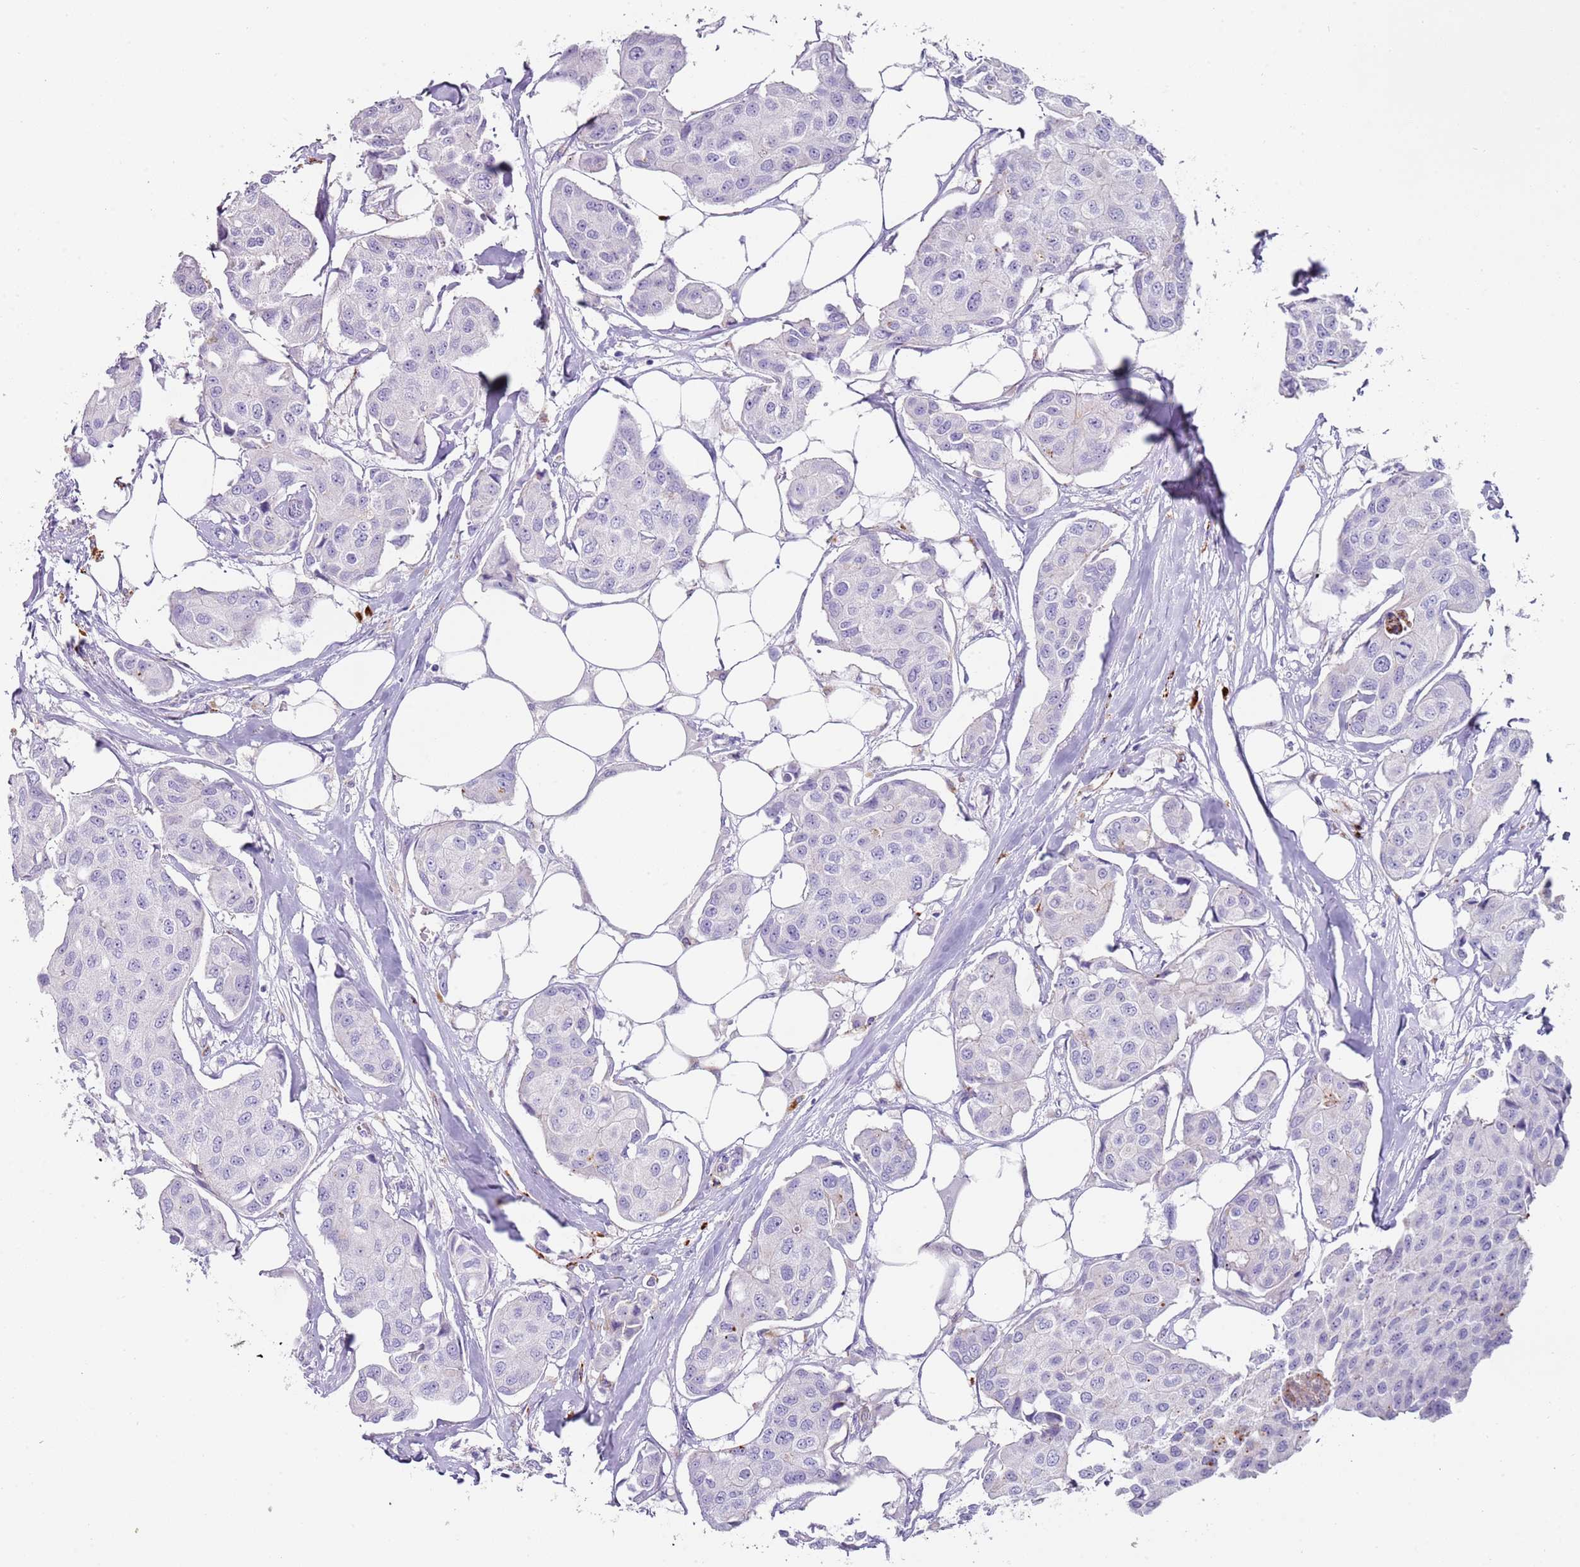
{"staining": {"intensity": "negative", "quantity": "none", "location": "none"}, "tissue": "breast cancer", "cell_type": "Tumor cells", "image_type": "cancer", "snomed": [{"axis": "morphology", "description": "Duct carcinoma"}, {"axis": "topography", "description": "Breast"}, {"axis": "topography", "description": "Lymph node"}], "caption": "Breast invasive ductal carcinoma stained for a protein using immunohistochemistry demonstrates no staining tumor cells.", "gene": "LRRN3", "patient": {"sex": "female", "age": 80}}